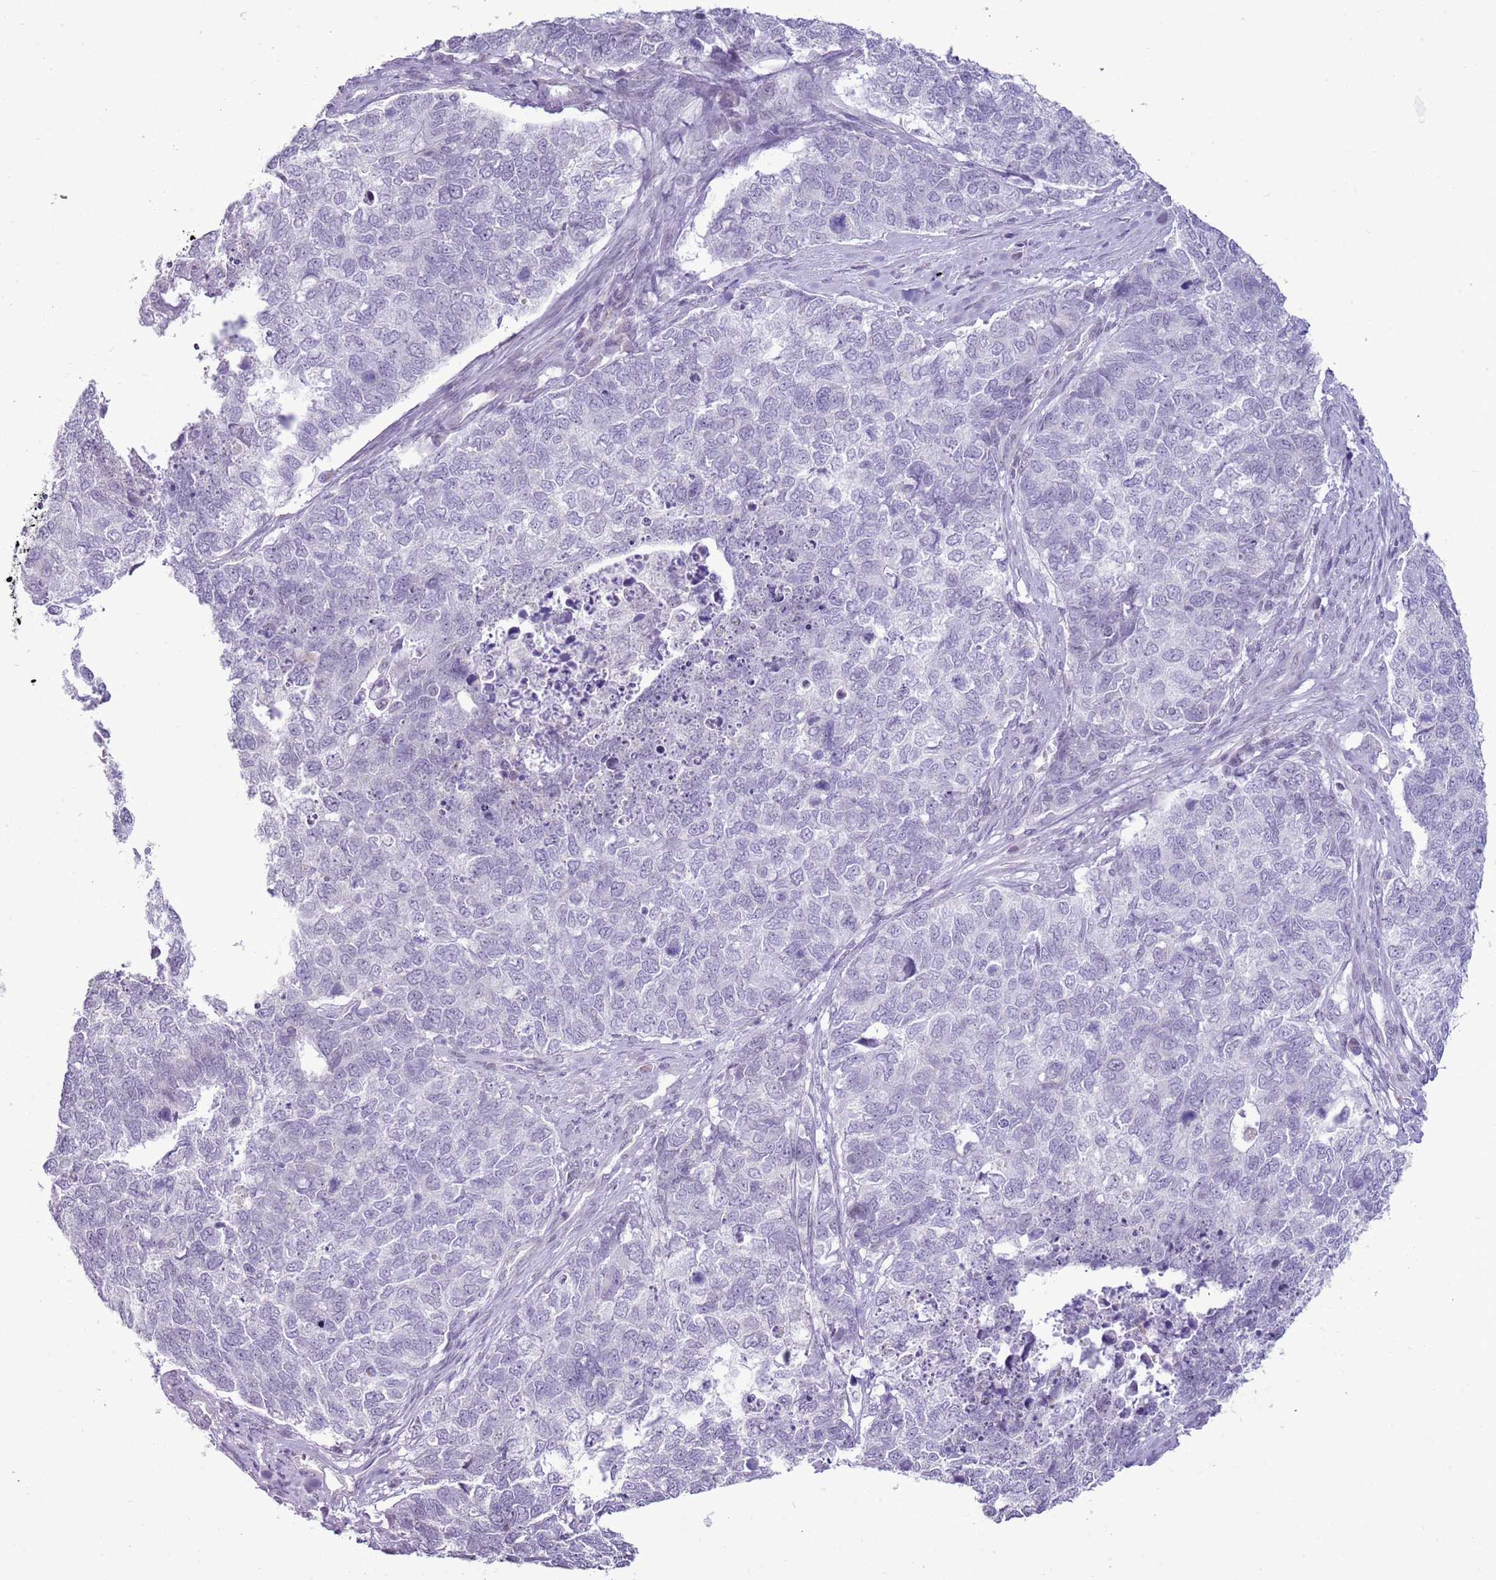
{"staining": {"intensity": "negative", "quantity": "none", "location": "none"}, "tissue": "cervical cancer", "cell_type": "Tumor cells", "image_type": "cancer", "snomed": [{"axis": "morphology", "description": "Squamous cell carcinoma, NOS"}, {"axis": "topography", "description": "Cervix"}], "caption": "Immunohistochemical staining of cervical squamous cell carcinoma displays no significant expression in tumor cells.", "gene": "RPL3L", "patient": {"sex": "female", "age": 63}}